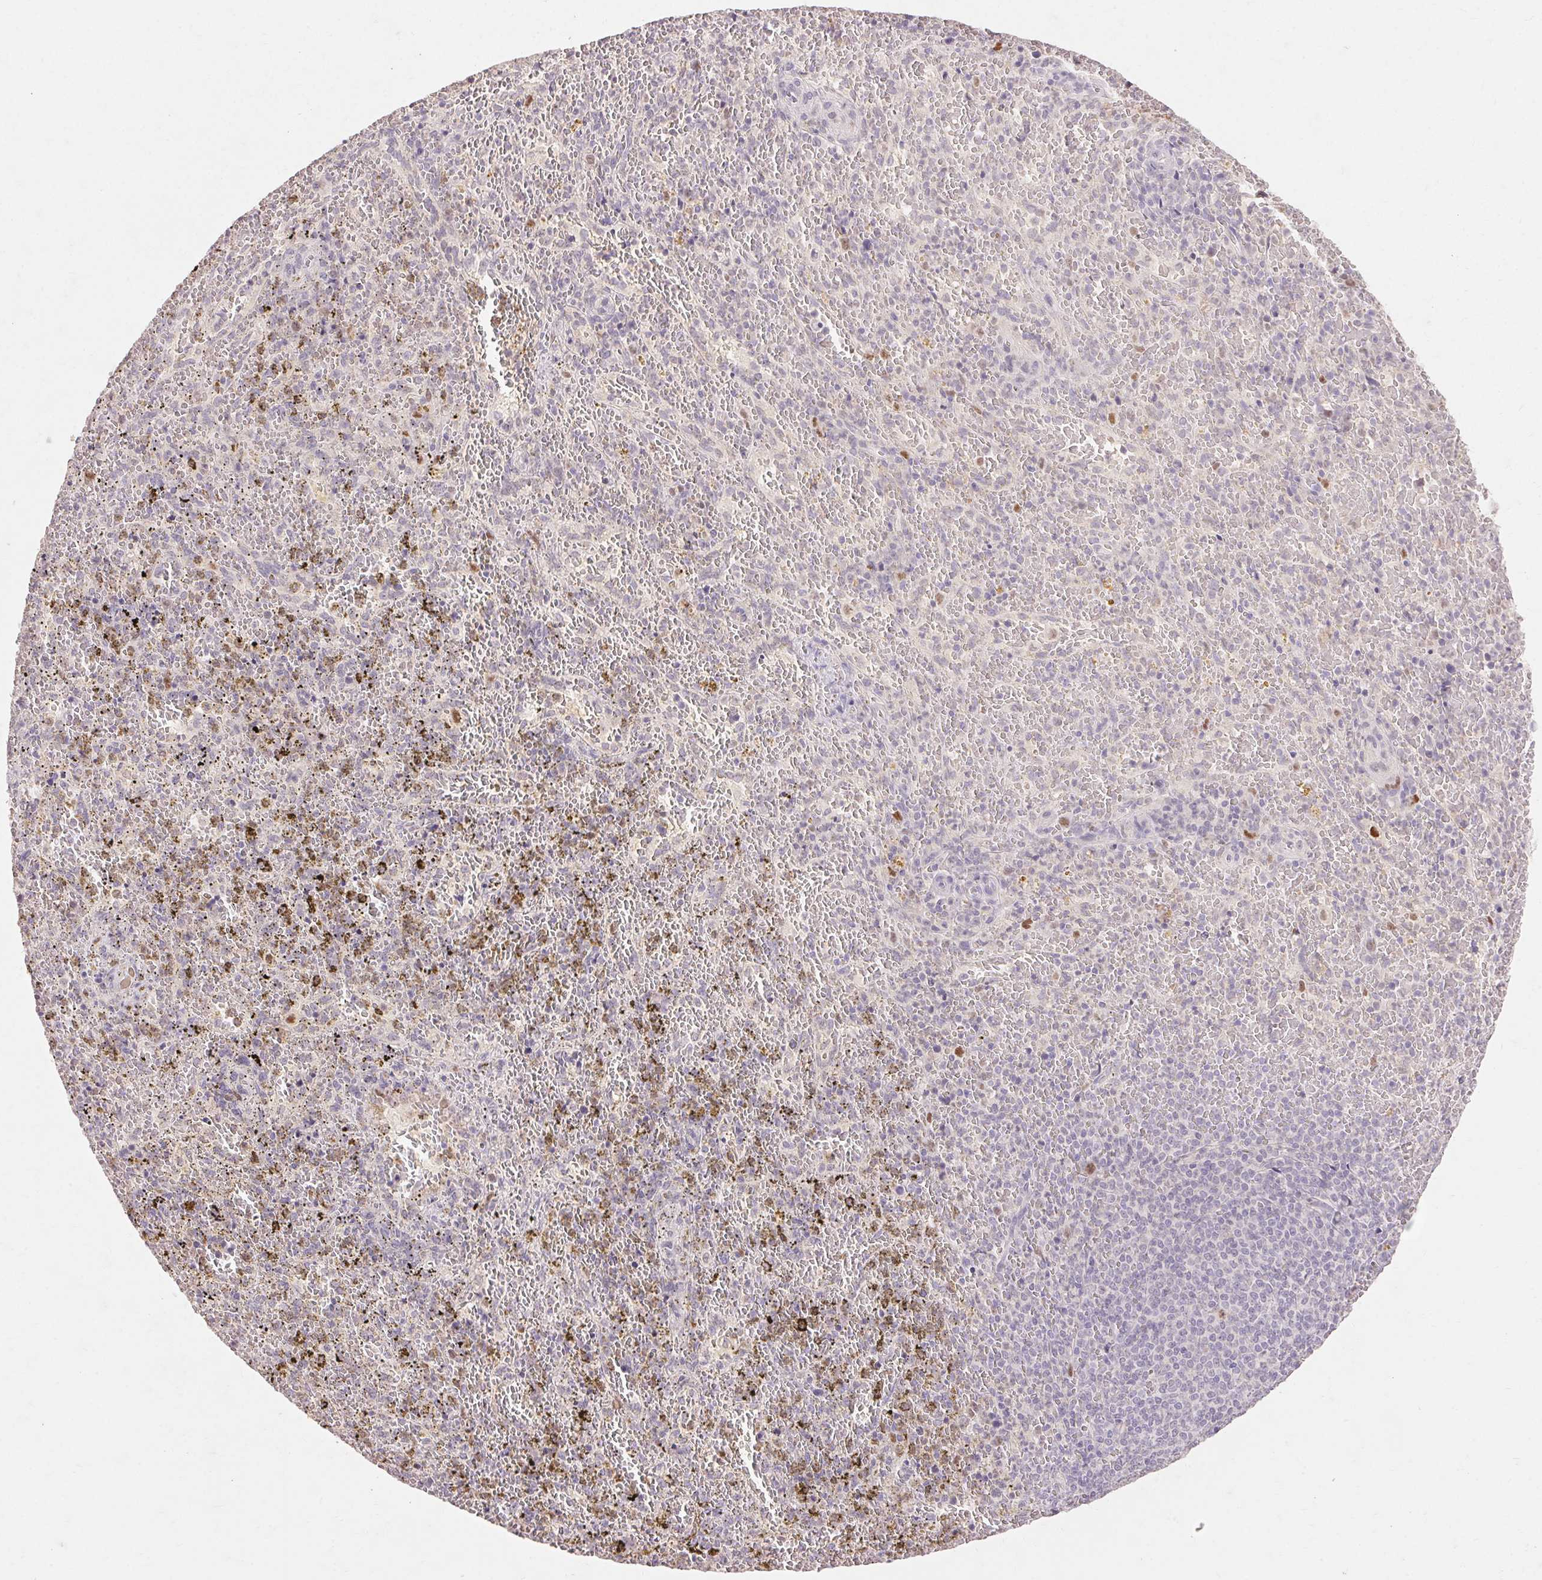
{"staining": {"intensity": "negative", "quantity": "none", "location": "none"}, "tissue": "spleen", "cell_type": "Cells in red pulp", "image_type": "normal", "snomed": [{"axis": "morphology", "description": "Normal tissue, NOS"}, {"axis": "topography", "description": "Spleen"}], "caption": "Human spleen stained for a protein using immunohistochemistry (IHC) shows no positivity in cells in red pulp.", "gene": "SKP2", "patient": {"sex": "female", "age": 50}}